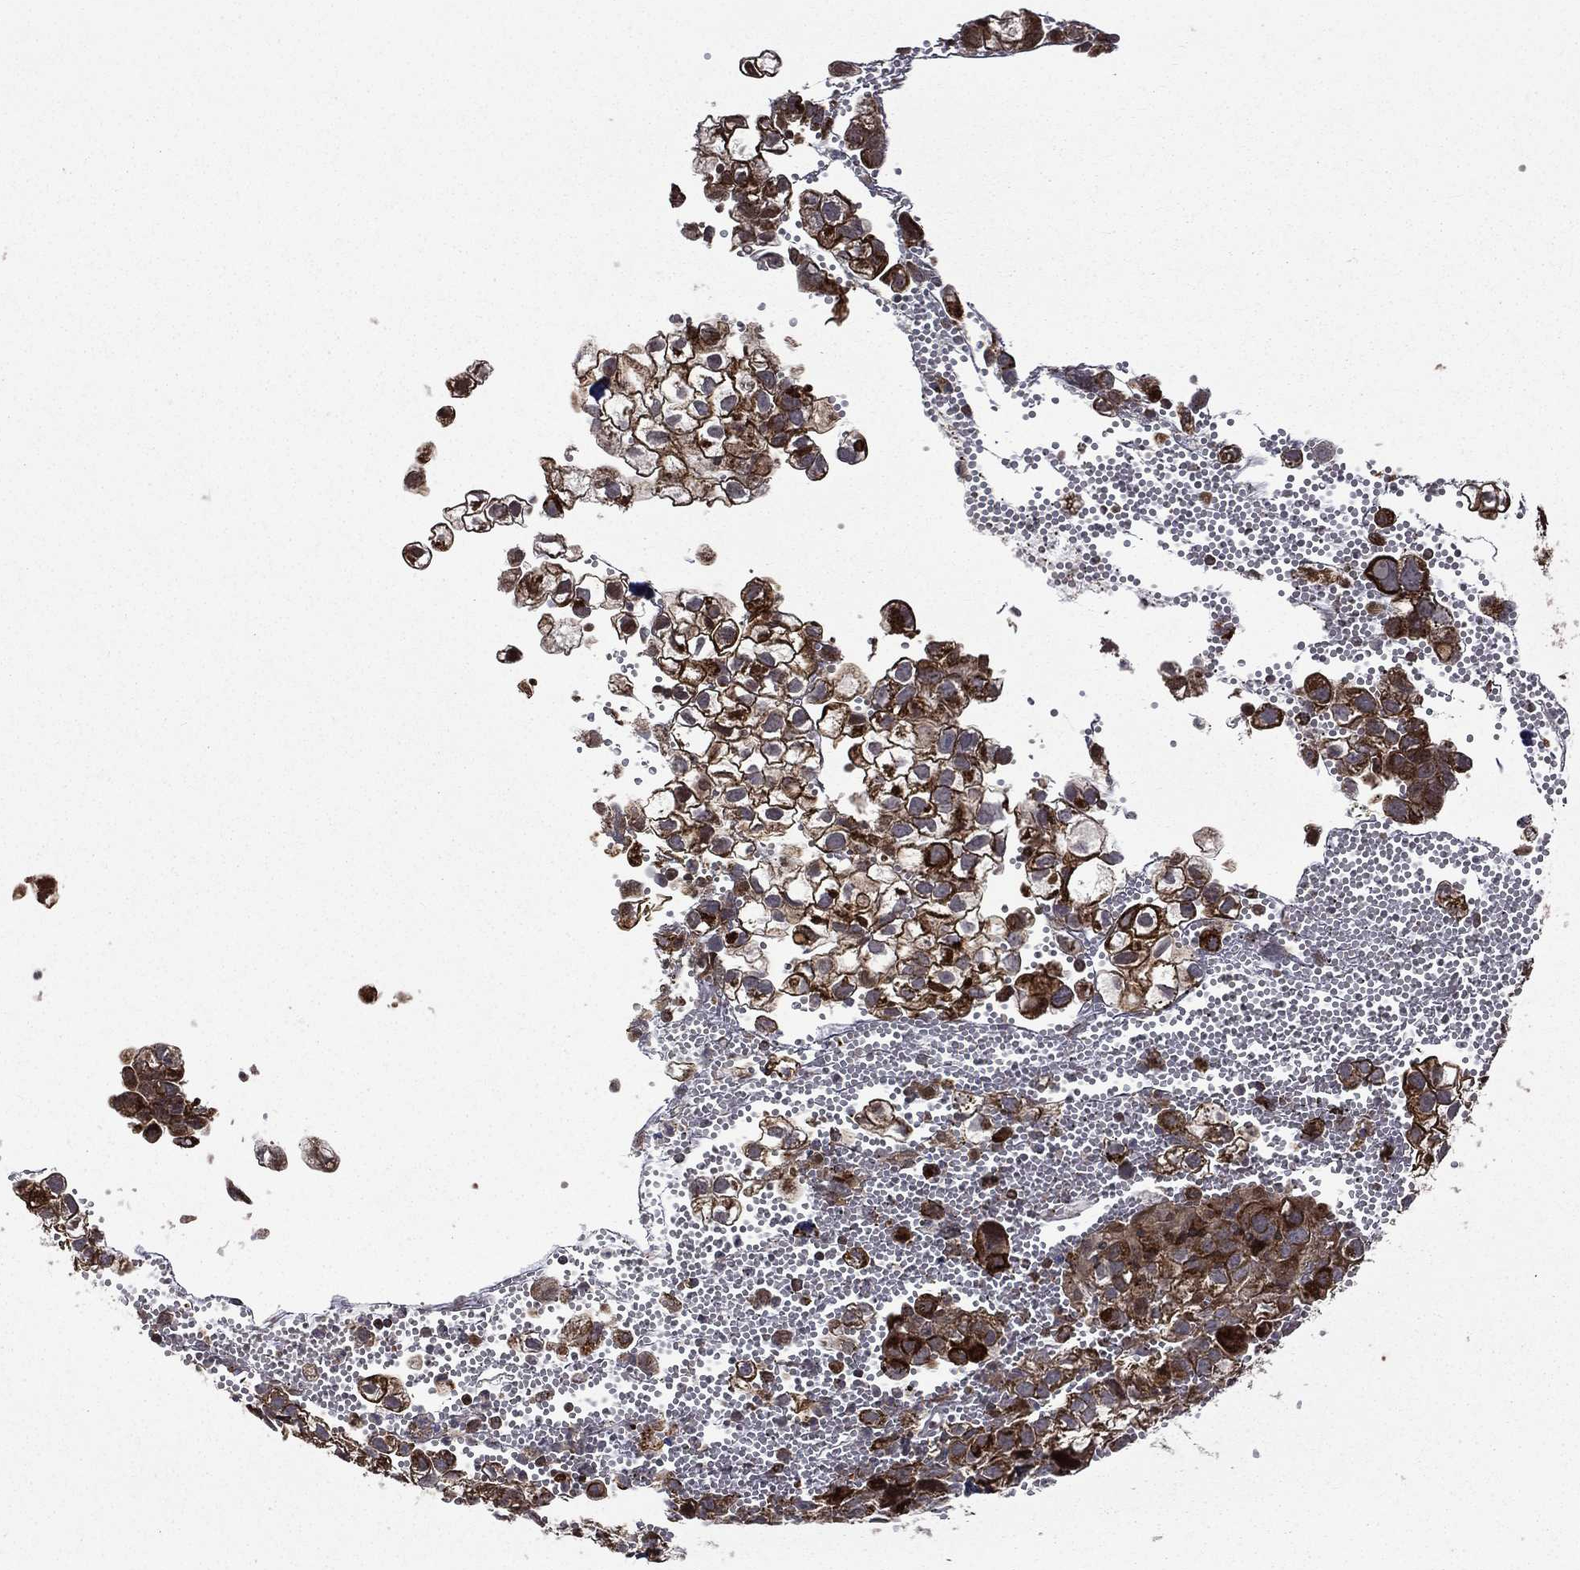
{"staining": {"intensity": "strong", "quantity": ">75%", "location": "cytoplasmic/membranous"}, "tissue": "cervical cancer", "cell_type": "Tumor cells", "image_type": "cancer", "snomed": [{"axis": "morphology", "description": "Squamous cell carcinoma, NOS"}, {"axis": "topography", "description": "Cervix"}], "caption": "Immunohistochemistry (IHC) of squamous cell carcinoma (cervical) shows high levels of strong cytoplasmic/membranous staining in approximately >75% of tumor cells.", "gene": "GIMAP6", "patient": {"sex": "female", "age": 55}}